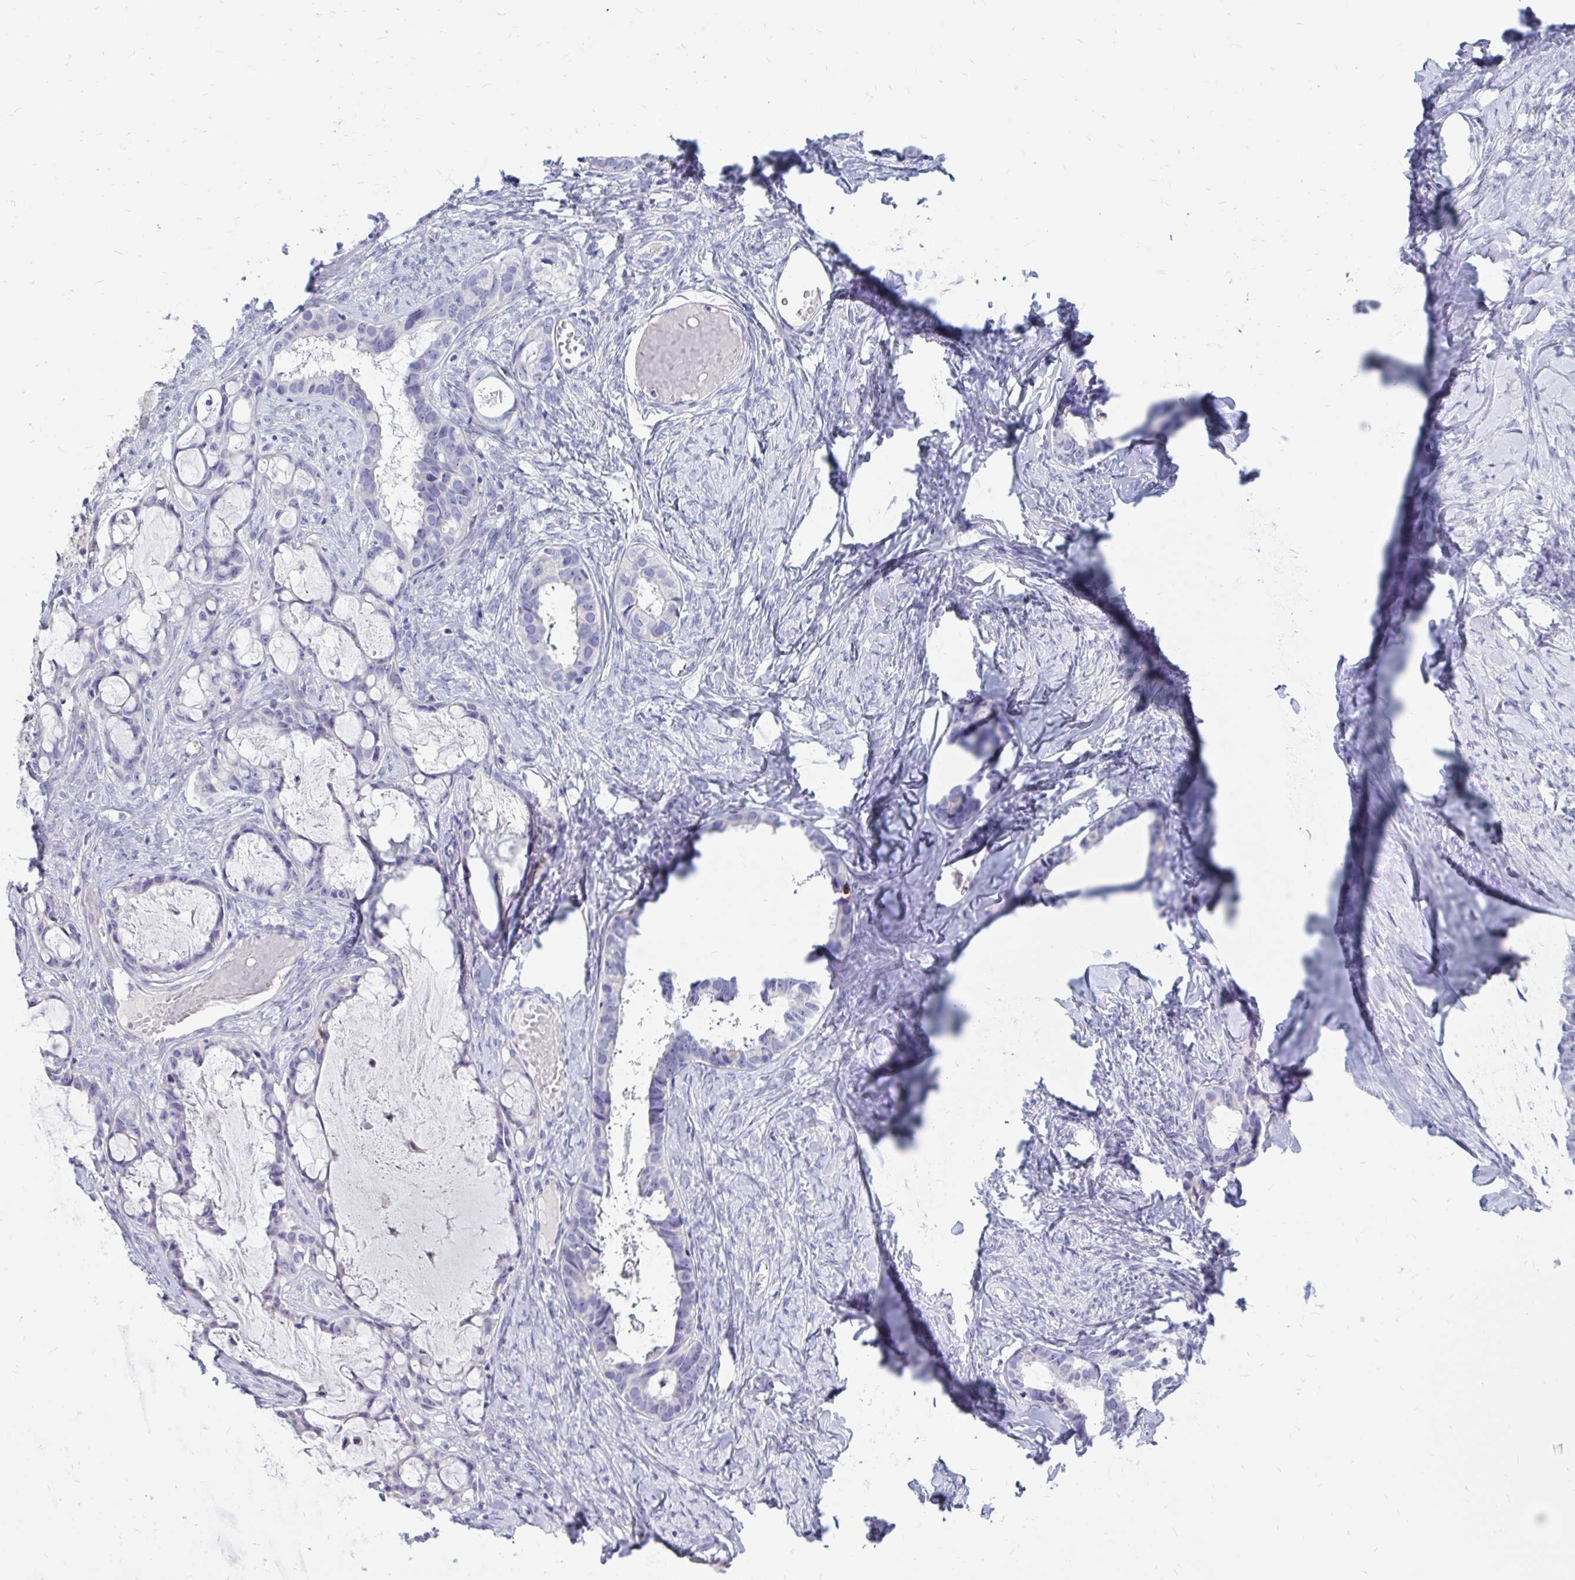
{"staining": {"intensity": "negative", "quantity": "none", "location": "none"}, "tissue": "ovarian cancer", "cell_type": "Tumor cells", "image_type": "cancer", "snomed": [{"axis": "morphology", "description": "Cystadenocarcinoma, serous, NOS"}, {"axis": "topography", "description": "Ovary"}], "caption": "Immunohistochemistry image of neoplastic tissue: serous cystadenocarcinoma (ovarian) stained with DAB (3,3'-diaminobenzidine) demonstrates no significant protein positivity in tumor cells.", "gene": "IGSF5", "patient": {"sex": "female", "age": 69}}